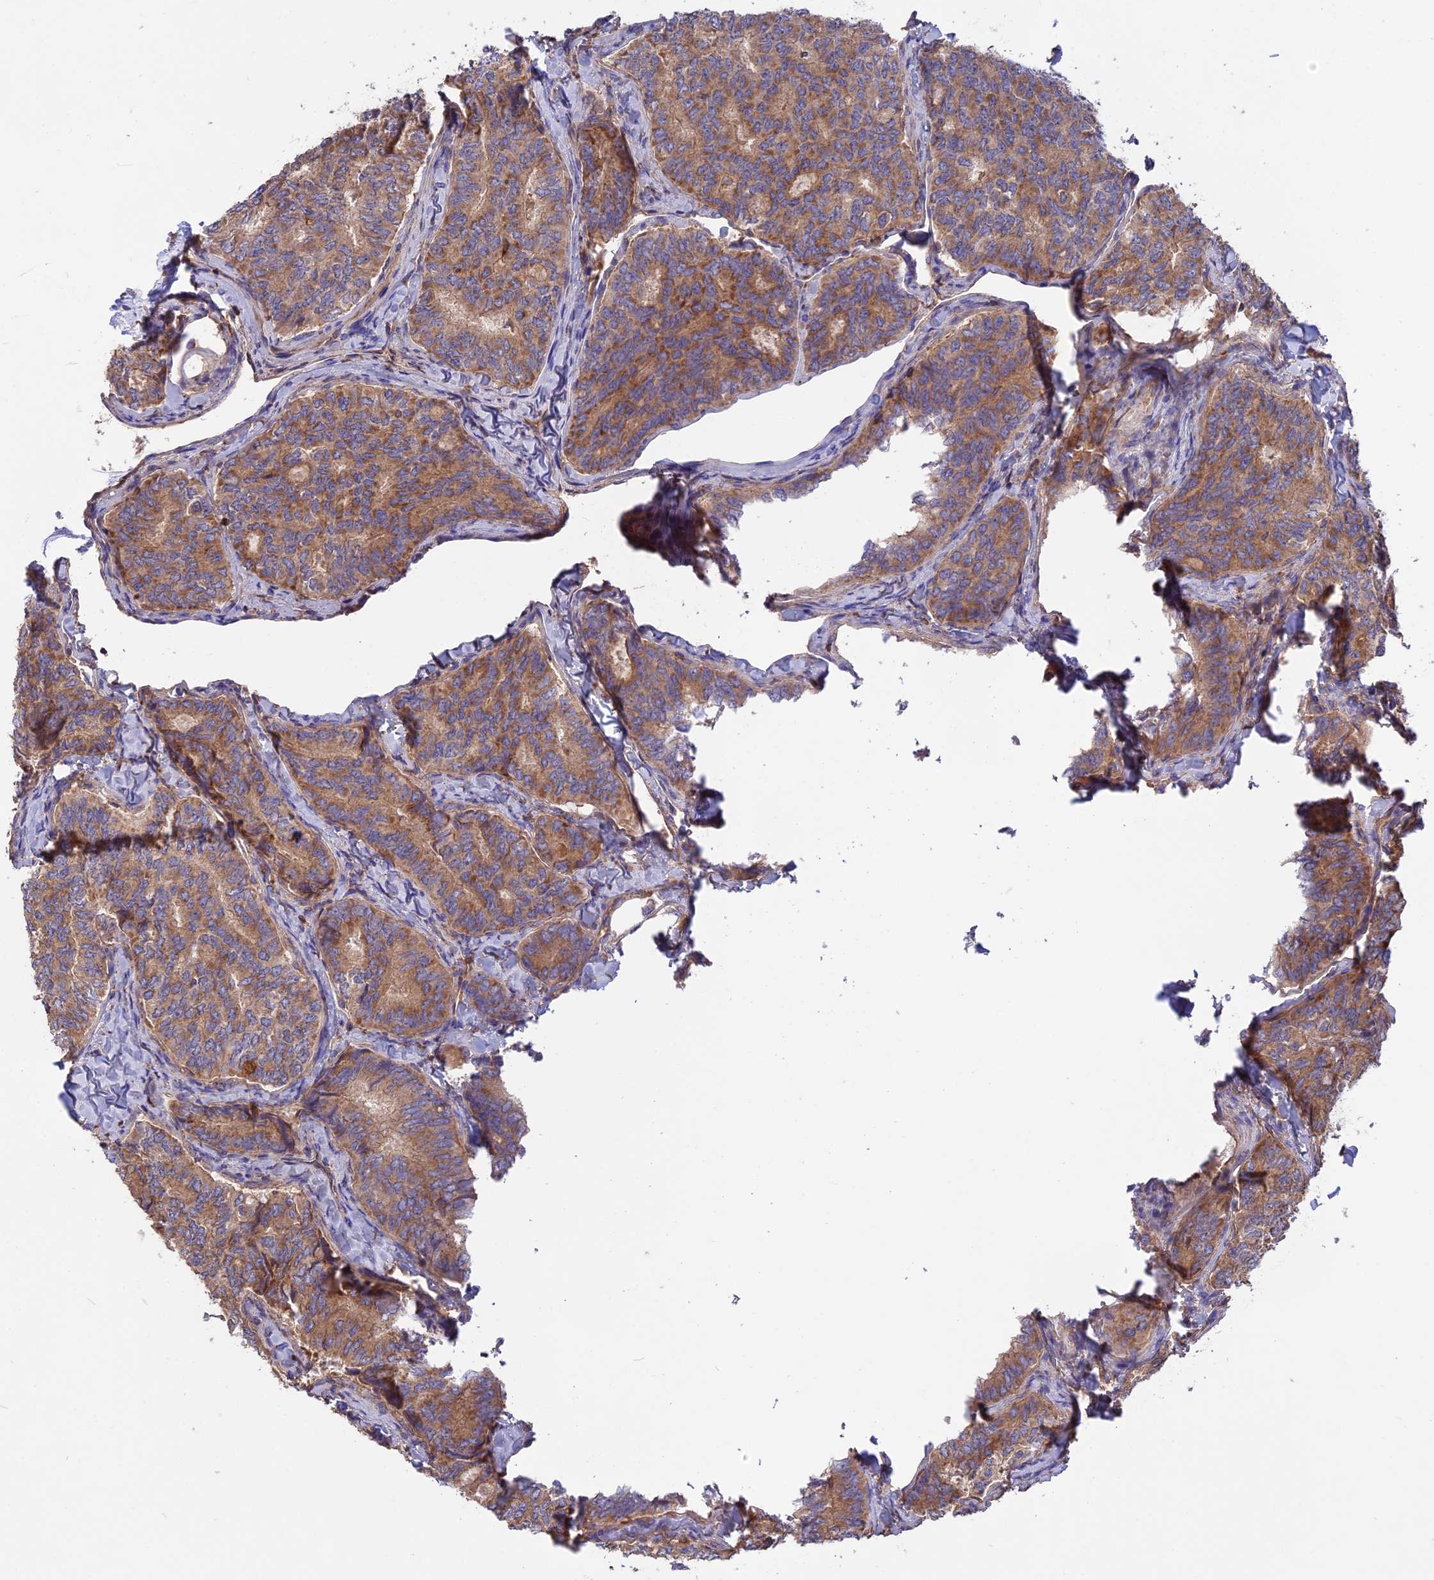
{"staining": {"intensity": "moderate", "quantity": ">75%", "location": "cytoplasmic/membranous"}, "tissue": "thyroid cancer", "cell_type": "Tumor cells", "image_type": "cancer", "snomed": [{"axis": "morphology", "description": "Papillary adenocarcinoma, NOS"}, {"axis": "topography", "description": "Thyroid gland"}], "caption": "There is medium levels of moderate cytoplasmic/membranous positivity in tumor cells of thyroid cancer, as demonstrated by immunohistochemical staining (brown color).", "gene": "NUDT8", "patient": {"sex": "female", "age": 35}}